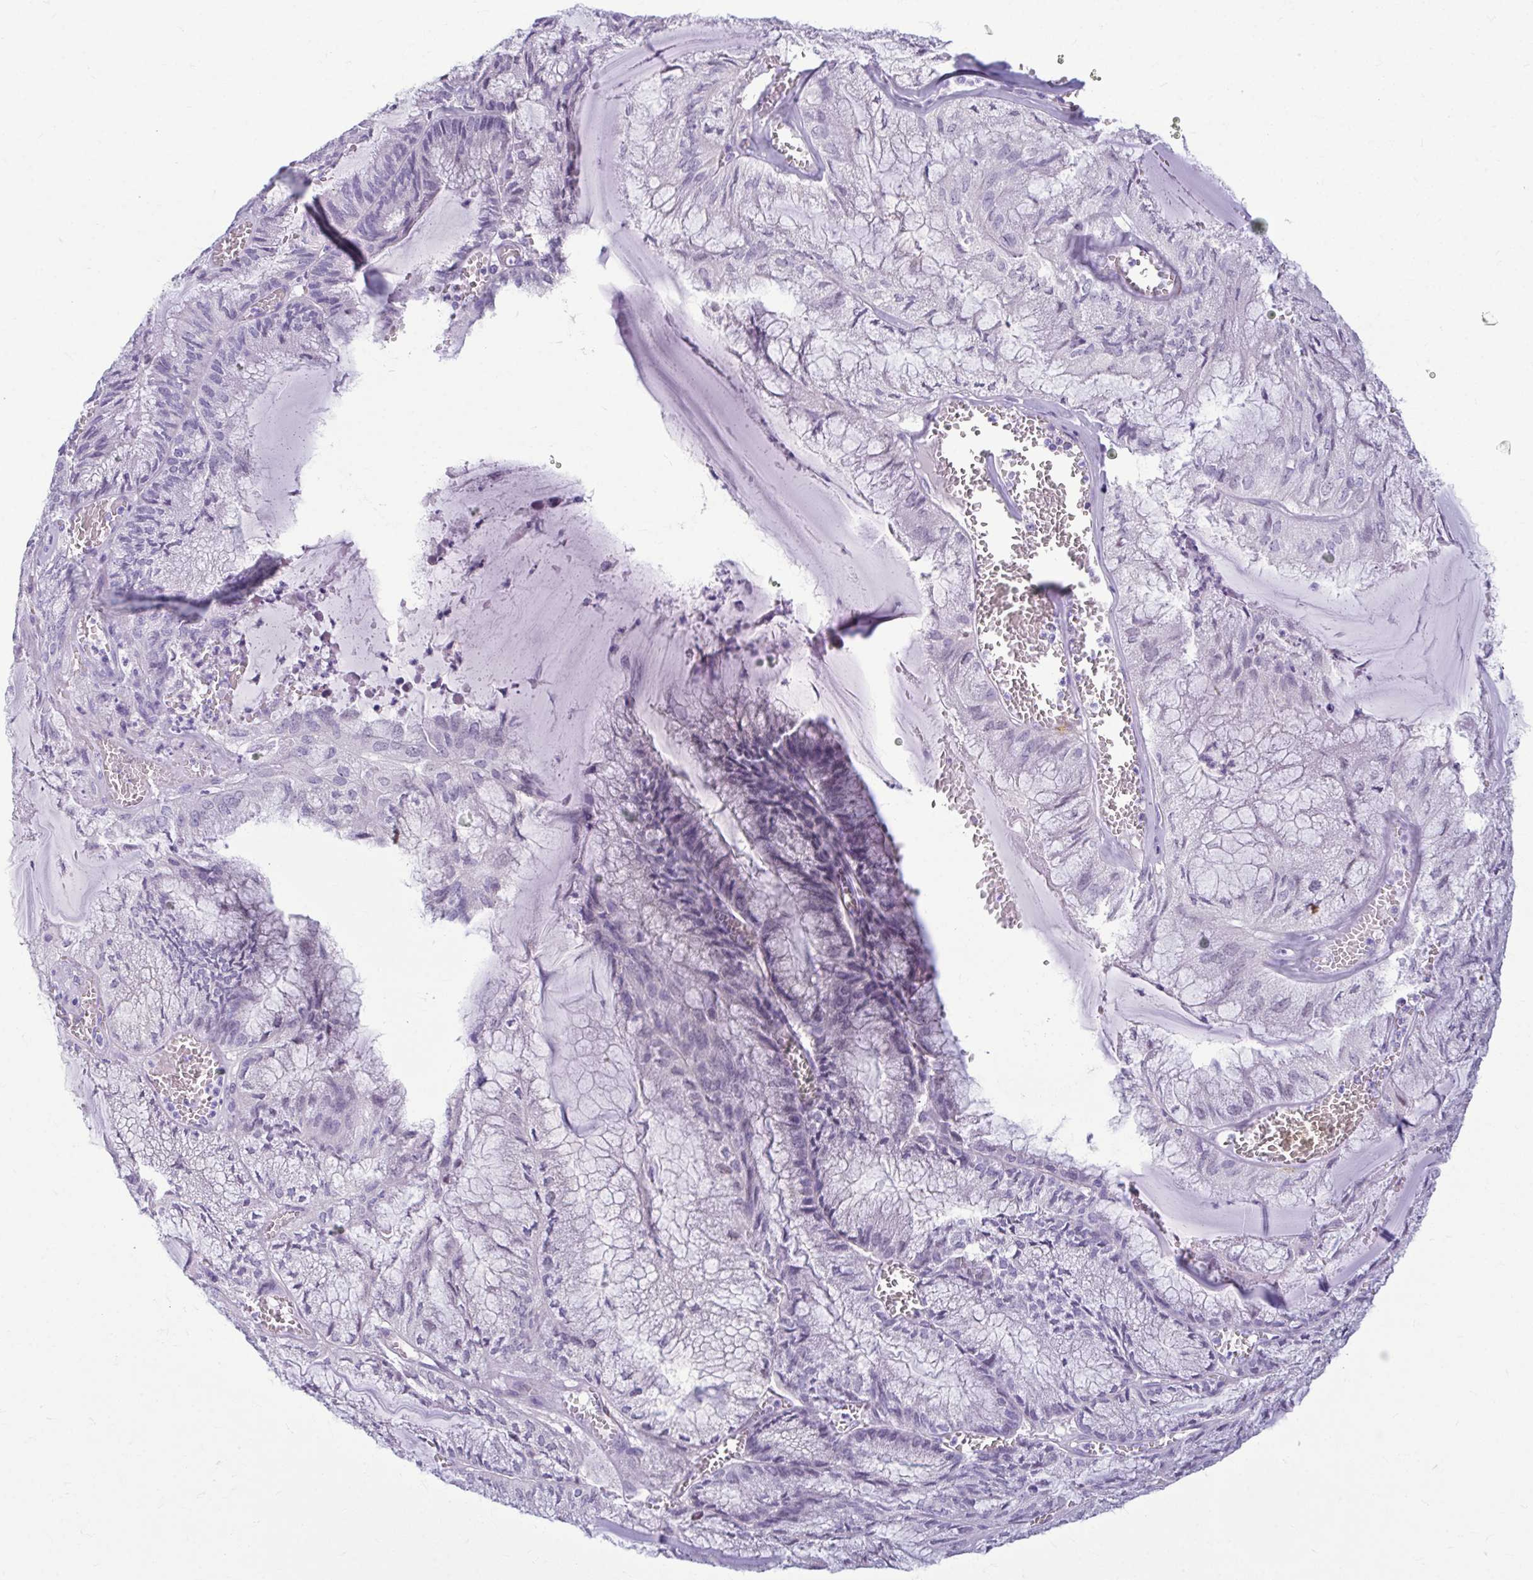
{"staining": {"intensity": "negative", "quantity": "none", "location": "none"}, "tissue": "endometrial cancer", "cell_type": "Tumor cells", "image_type": "cancer", "snomed": [{"axis": "morphology", "description": "Carcinoma, NOS"}, {"axis": "topography", "description": "Endometrium"}], "caption": "Carcinoma (endometrial) was stained to show a protein in brown. There is no significant expression in tumor cells.", "gene": "SERPINI1", "patient": {"sex": "female", "age": 62}}